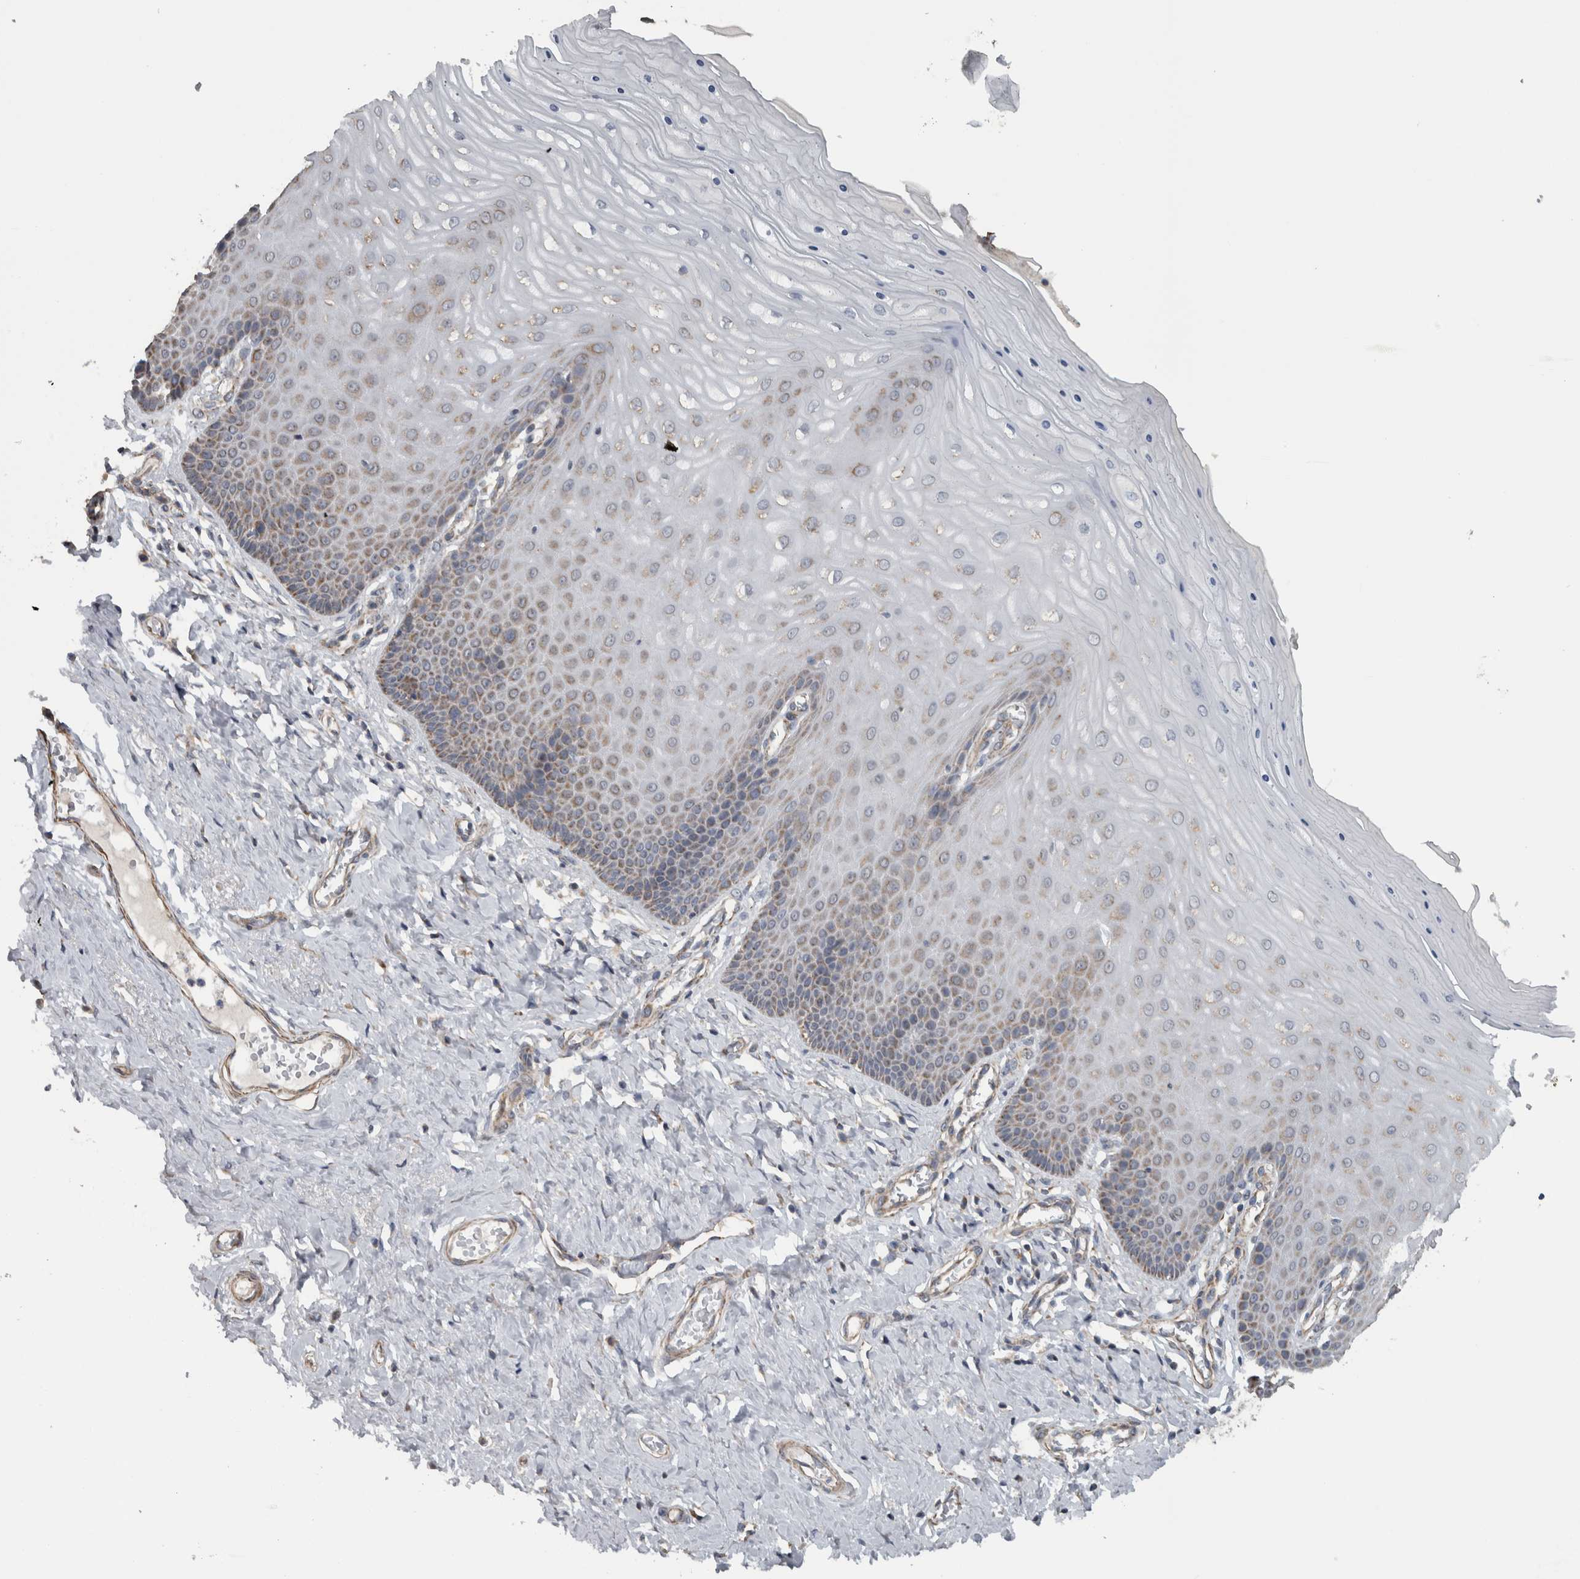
{"staining": {"intensity": "strong", "quantity": "<25%", "location": "cytoplasmic/membranous"}, "tissue": "cervix", "cell_type": "Squamous epithelial cells", "image_type": "normal", "snomed": [{"axis": "morphology", "description": "Normal tissue, NOS"}, {"axis": "topography", "description": "Cervix"}], "caption": "Protein staining by IHC displays strong cytoplasmic/membranous expression in approximately <25% of squamous epithelial cells in benign cervix.", "gene": "ARMC1", "patient": {"sex": "female", "age": 55}}